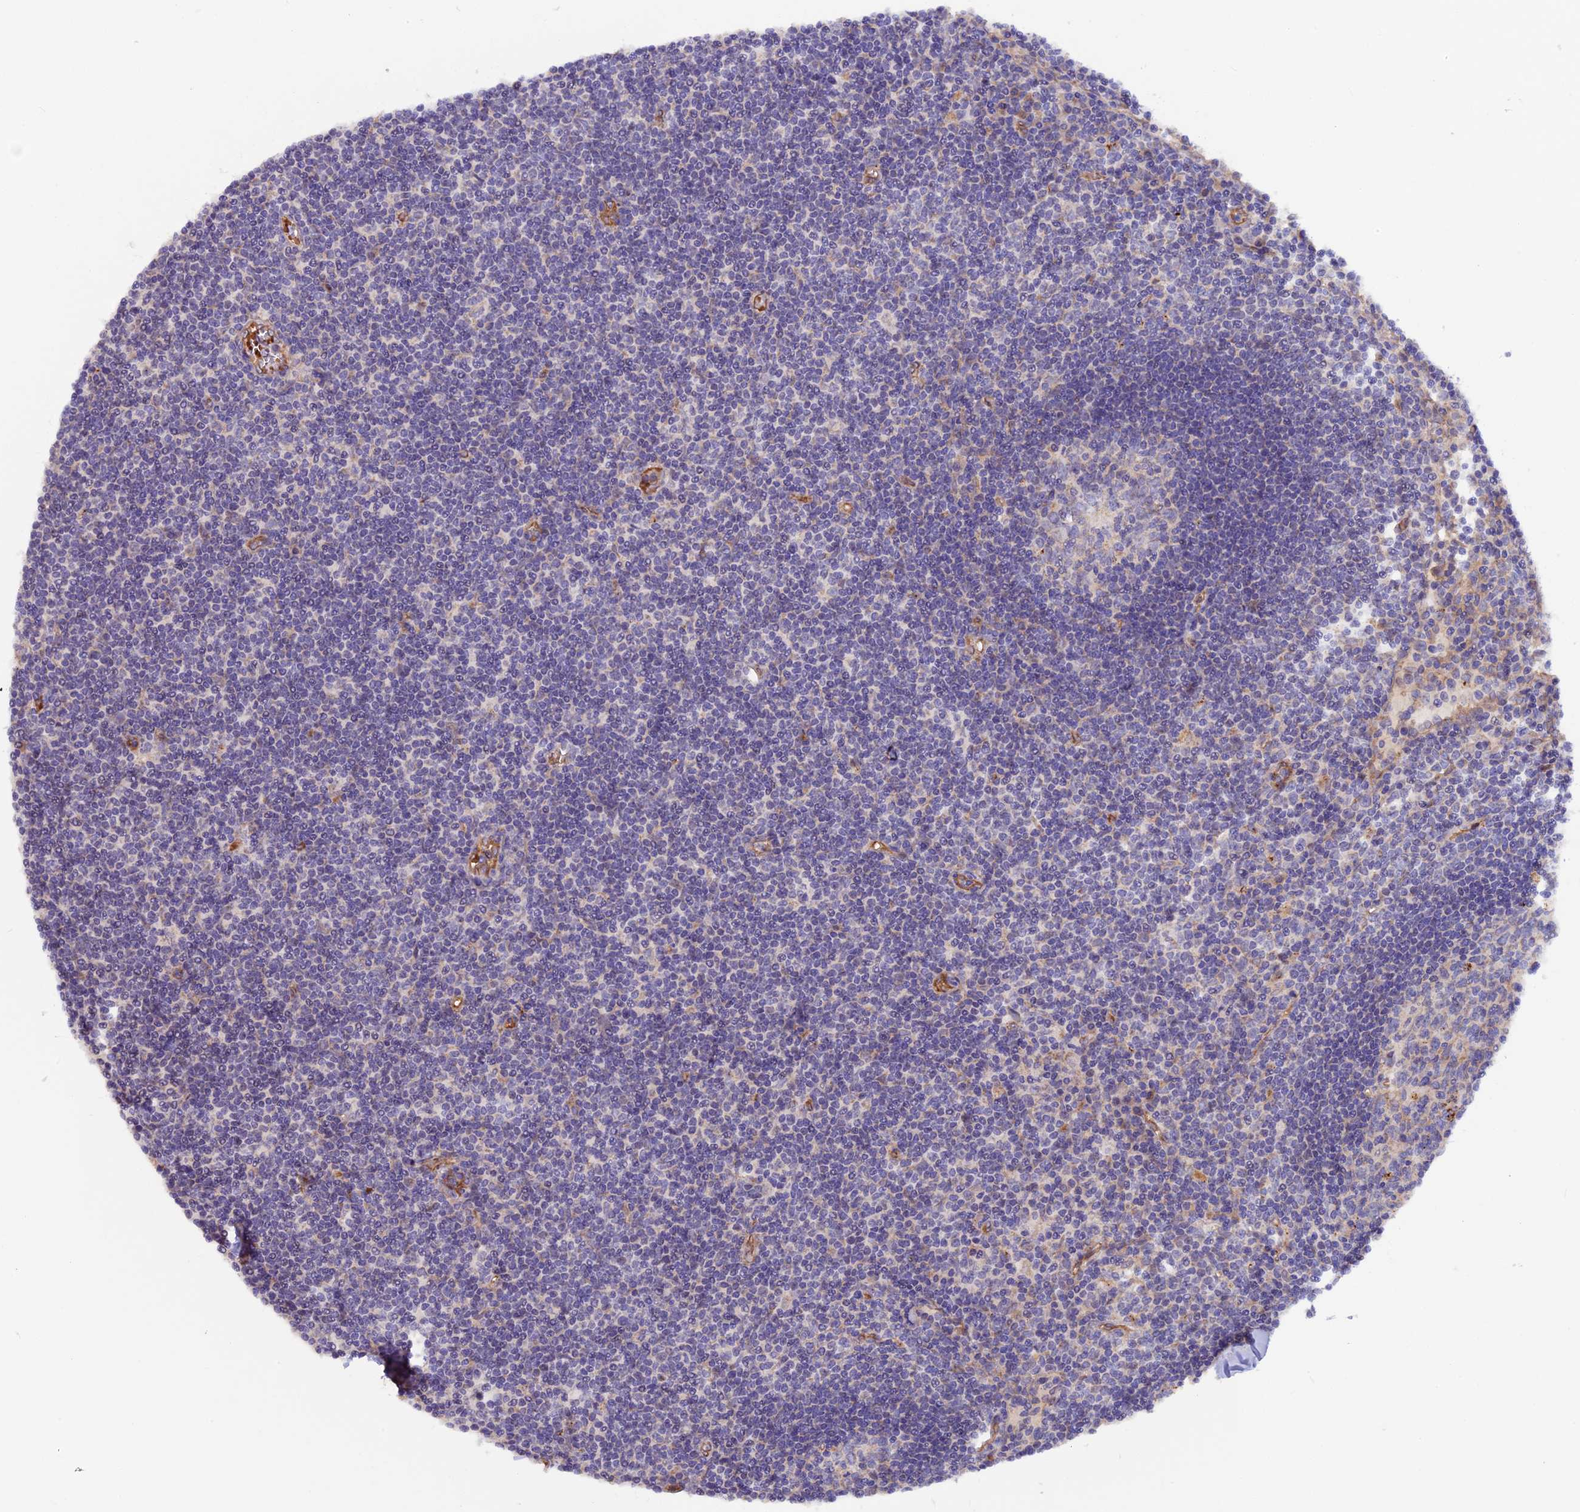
{"staining": {"intensity": "negative", "quantity": "none", "location": "none"}, "tissue": "lymph node", "cell_type": "Germinal center cells", "image_type": "normal", "snomed": [{"axis": "morphology", "description": "Normal tissue, NOS"}, {"axis": "topography", "description": "Lymph node"}], "caption": "Germinal center cells are negative for protein expression in unremarkable human lymph node. (DAB (3,3'-diaminobenzidine) immunohistochemistry (IHC) with hematoxylin counter stain).", "gene": "DUS3L", "patient": {"sex": "female", "age": 55}}